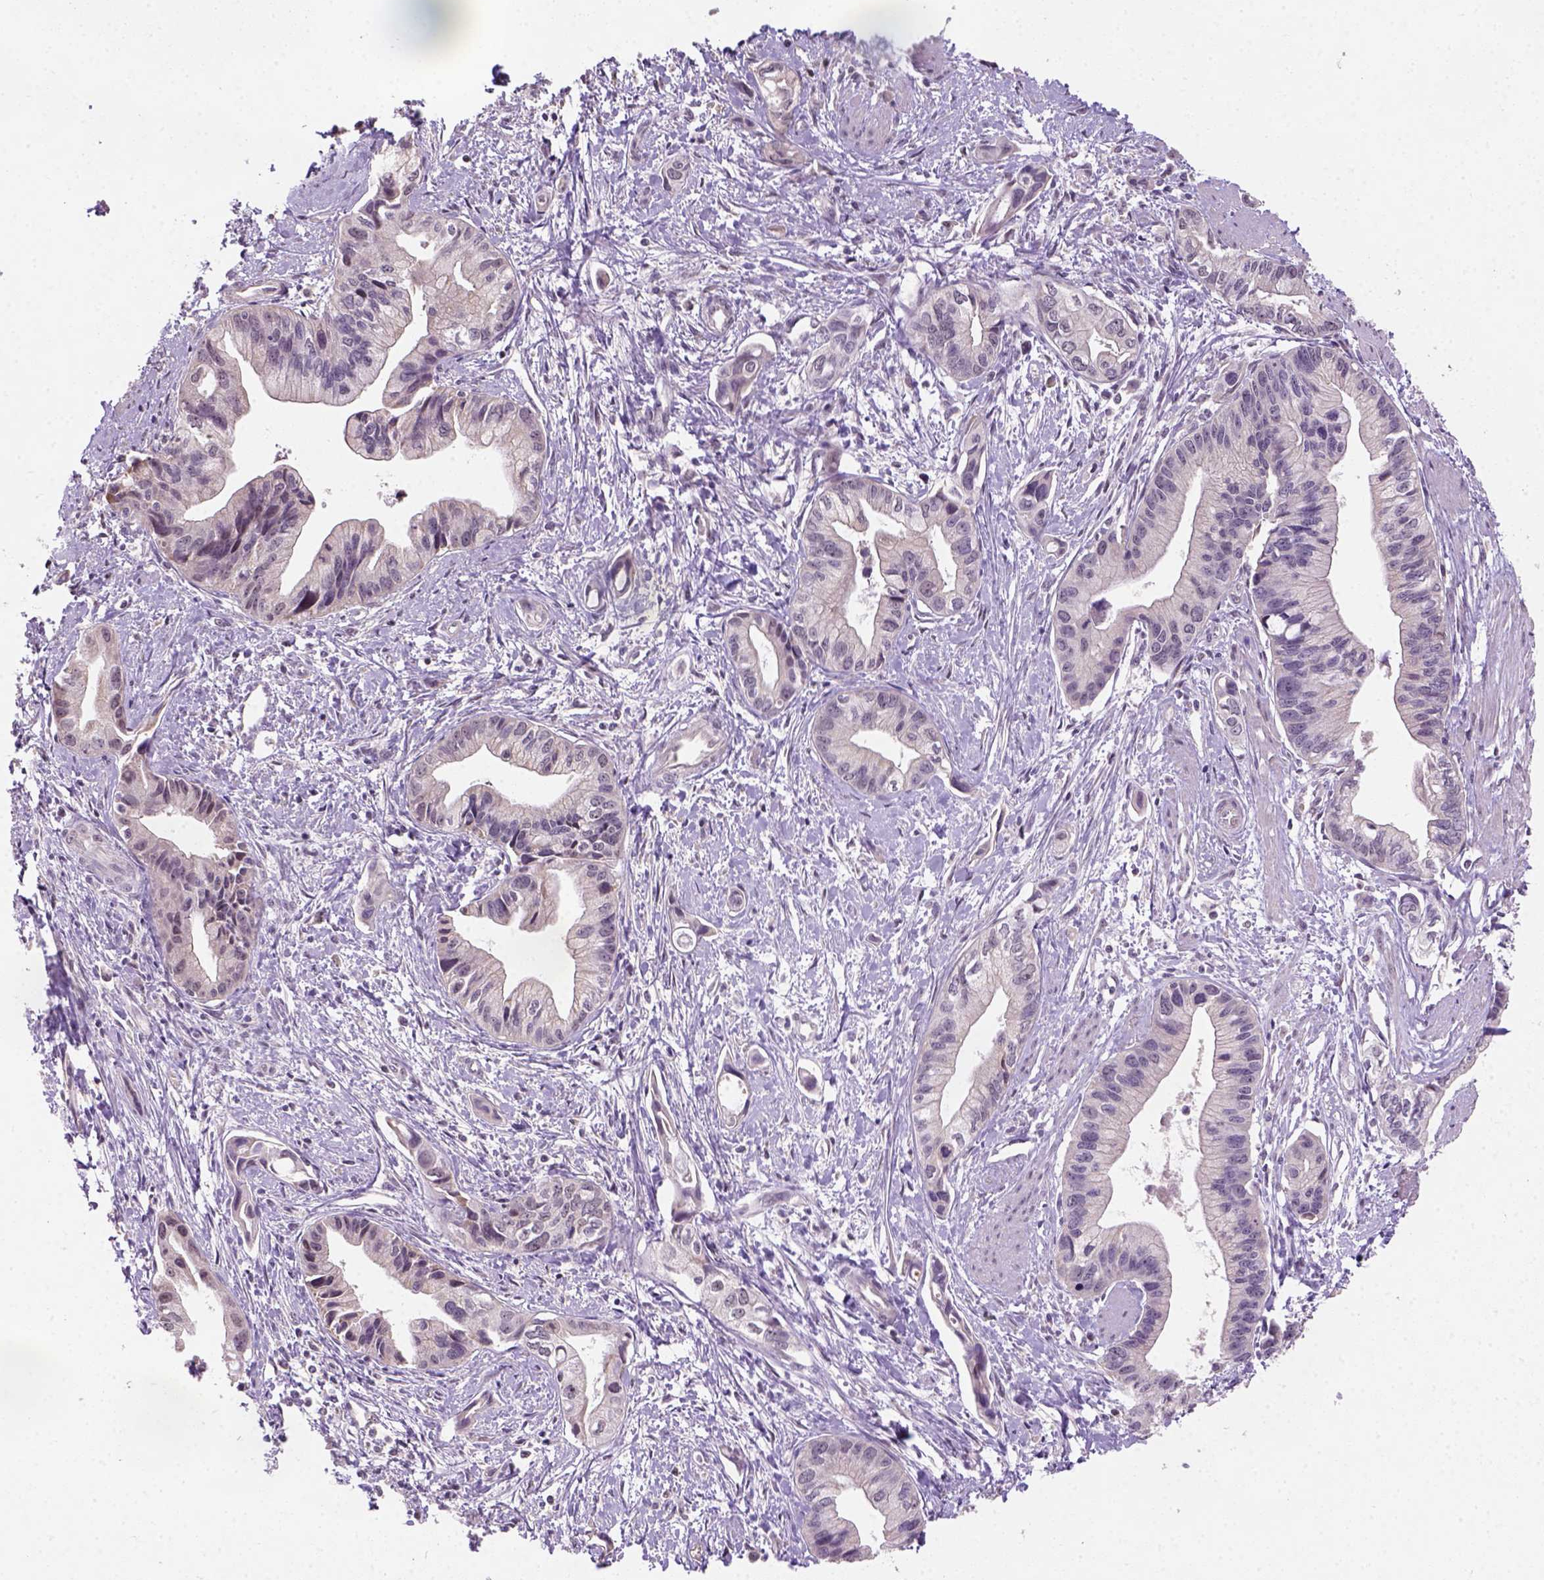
{"staining": {"intensity": "negative", "quantity": "none", "location": "none"}, "tissue": "pancreatic cancer", "cell_type": "Tumor cells", "image_type": "cancer", "snomed": [{"axis": "morphology", "description": "Adenocarcinoma, NOS"}, {"axis": "topography", "description": "Pancreas"}], "caption": "Immunohistochemistry histopathology image of pancreatic adenocarcinoma stained for a protein (brown), which displays no staining in tumor cells.", "gene": "DDX50", "patient": {"sex": "female", "age": 61}}